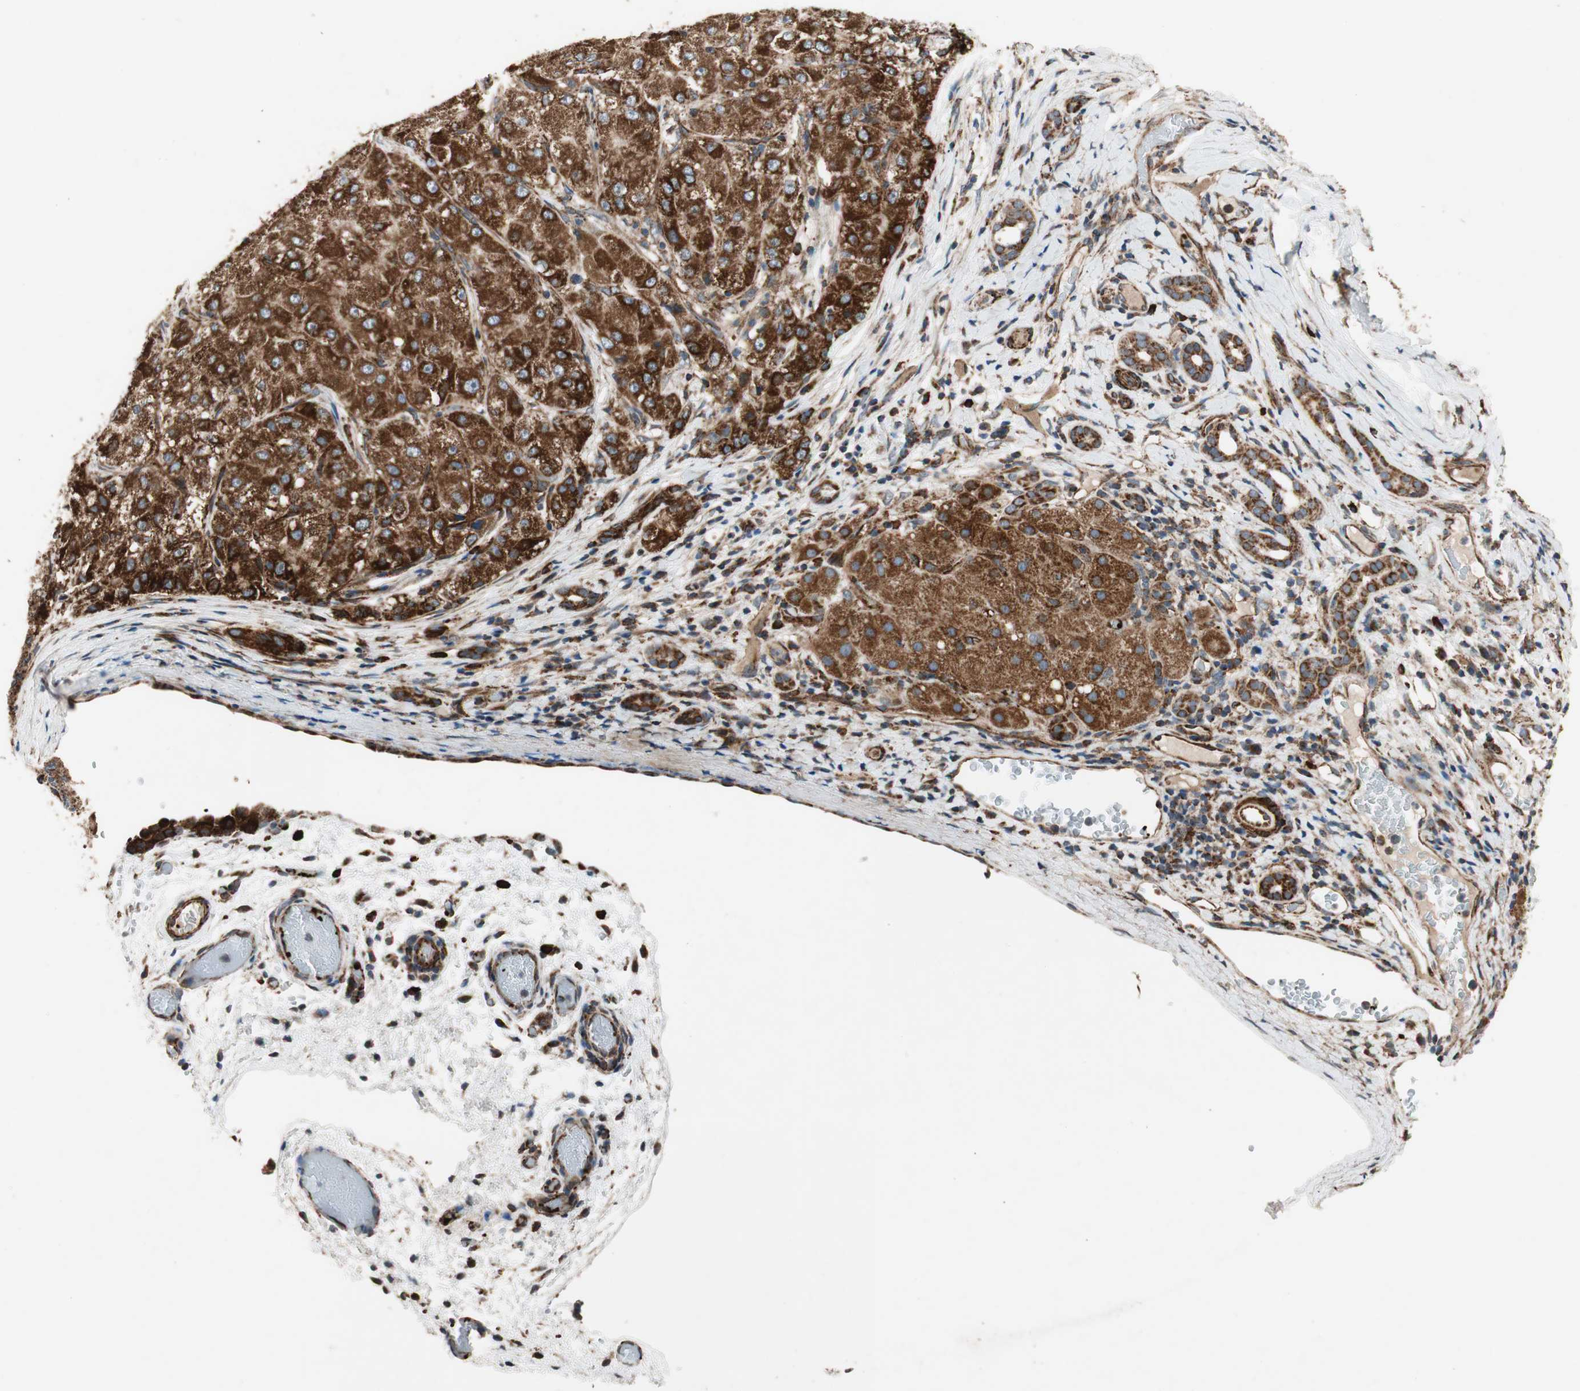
{"staining": {"intensity": "strong", "quantity": ">75%", "location": "cytoplasmic/membranous,nuclear"}, "tissue": "liver cancer", "cell_type": "Tumor cells", "image_type": "cancer", "snomed": [{"axis": "morphology", "description": "Carcinoma, Hepatocellular, NOS"}, {"axis": "topography", "description": "Liver"}], "caption": "Strong cytoplasmic/membranous and nuclear staining is seen in approximately >75% of tumor cells in liver hepatocellular carcinoma.", "gene": "AKAP1", "patient": {"sex": "male", "age": 80}}